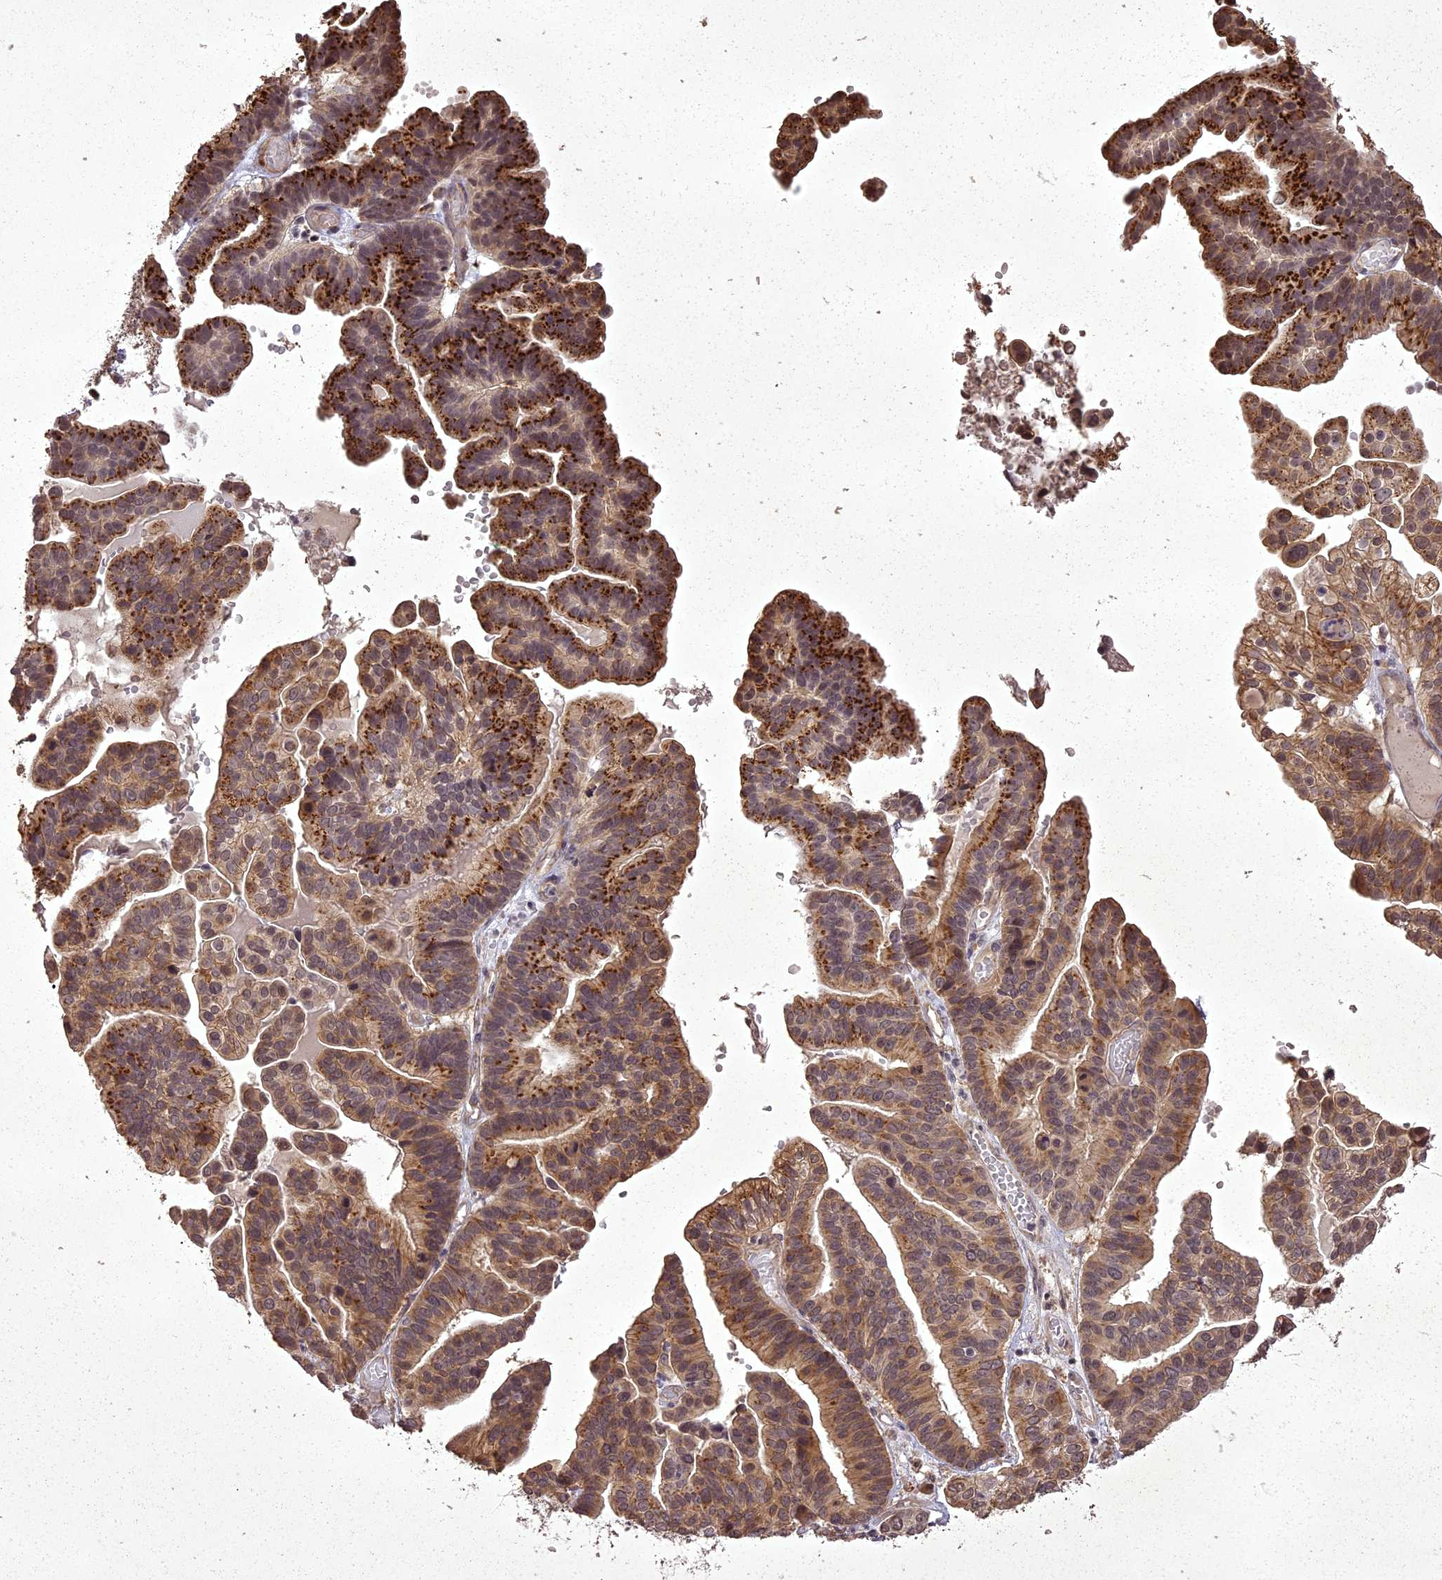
{"staining": {"intensity": "strong", "quantity": "25%-75%", "location": "cytoplasmic/membranous,nuclear"}, "tissue": "ovarian cancer", "cell_type": "Tumor cells", "image_type": "cancer", "snomed": [{"axis": "morphology", "description": "Cystadenocarcinoma, serous, NOS"}, {"axis": "topography", "description": "Ovary"}], "caption": "Brown immunohistochemical staining in human ovarian serous cystadenocarcinoma displays strong cytoplasmic/membranous and nuclear positivity in about 25%-75% of tumor cells.", "gene": "ING5", "patient": {"sex": "female", "age": 56}}